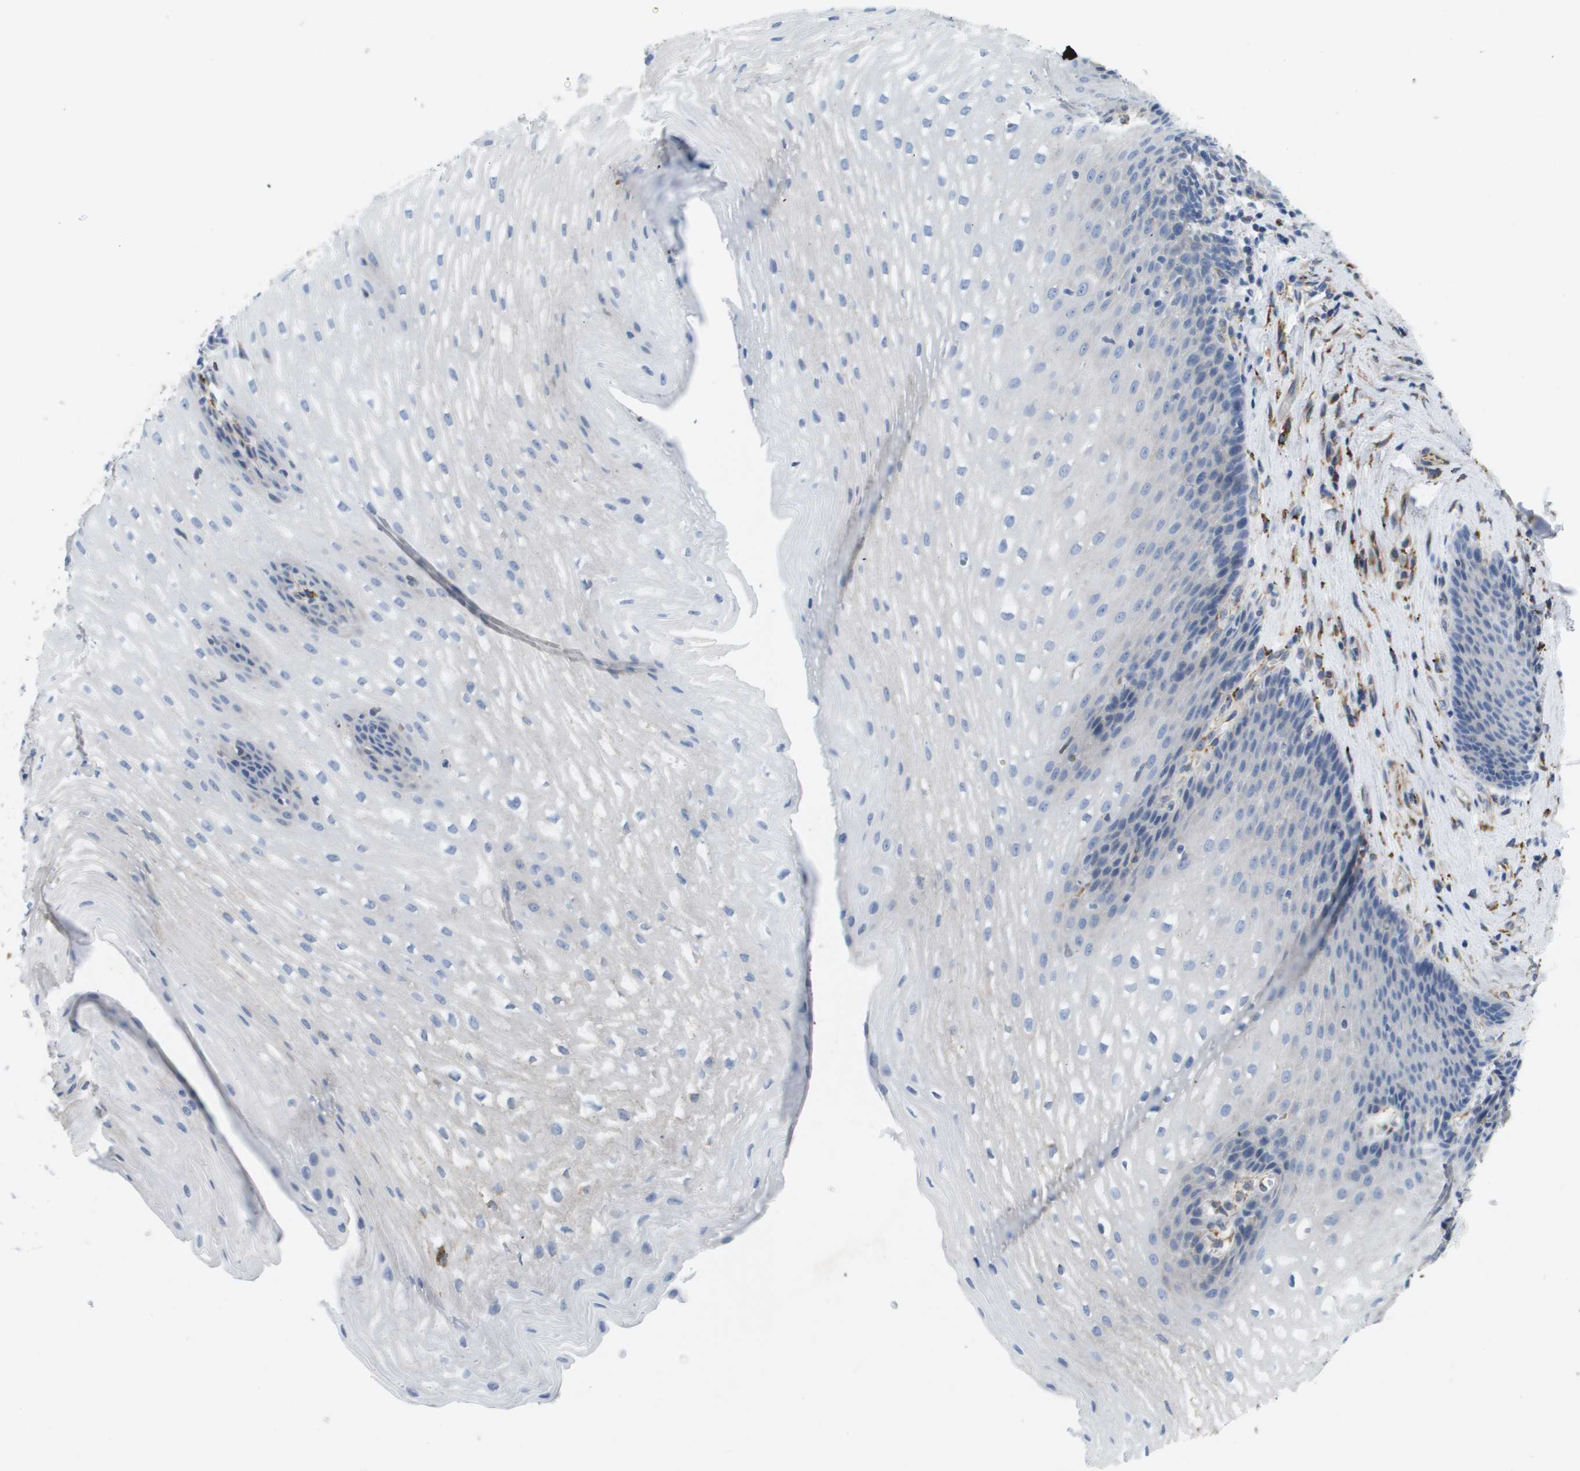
{"staining": {"intensity": "negative", "quantity": "none", "location": "none"}, "tissue": "esophagus", "cell_type": "Squamous epithelial cells", "image_type": "normal", "snomed": [{"axis": "morphology", "description": "Normal tissue, NOS"}, {"axis": "topography", "description": "Esophagus"}], "caption": "Immunohistochemistry (IHC) of benign human esophagus shows no staining in squamous epithelial cells.", "gene": "ST3GAL2", "patient": {"sex": "male", "age": 48}}